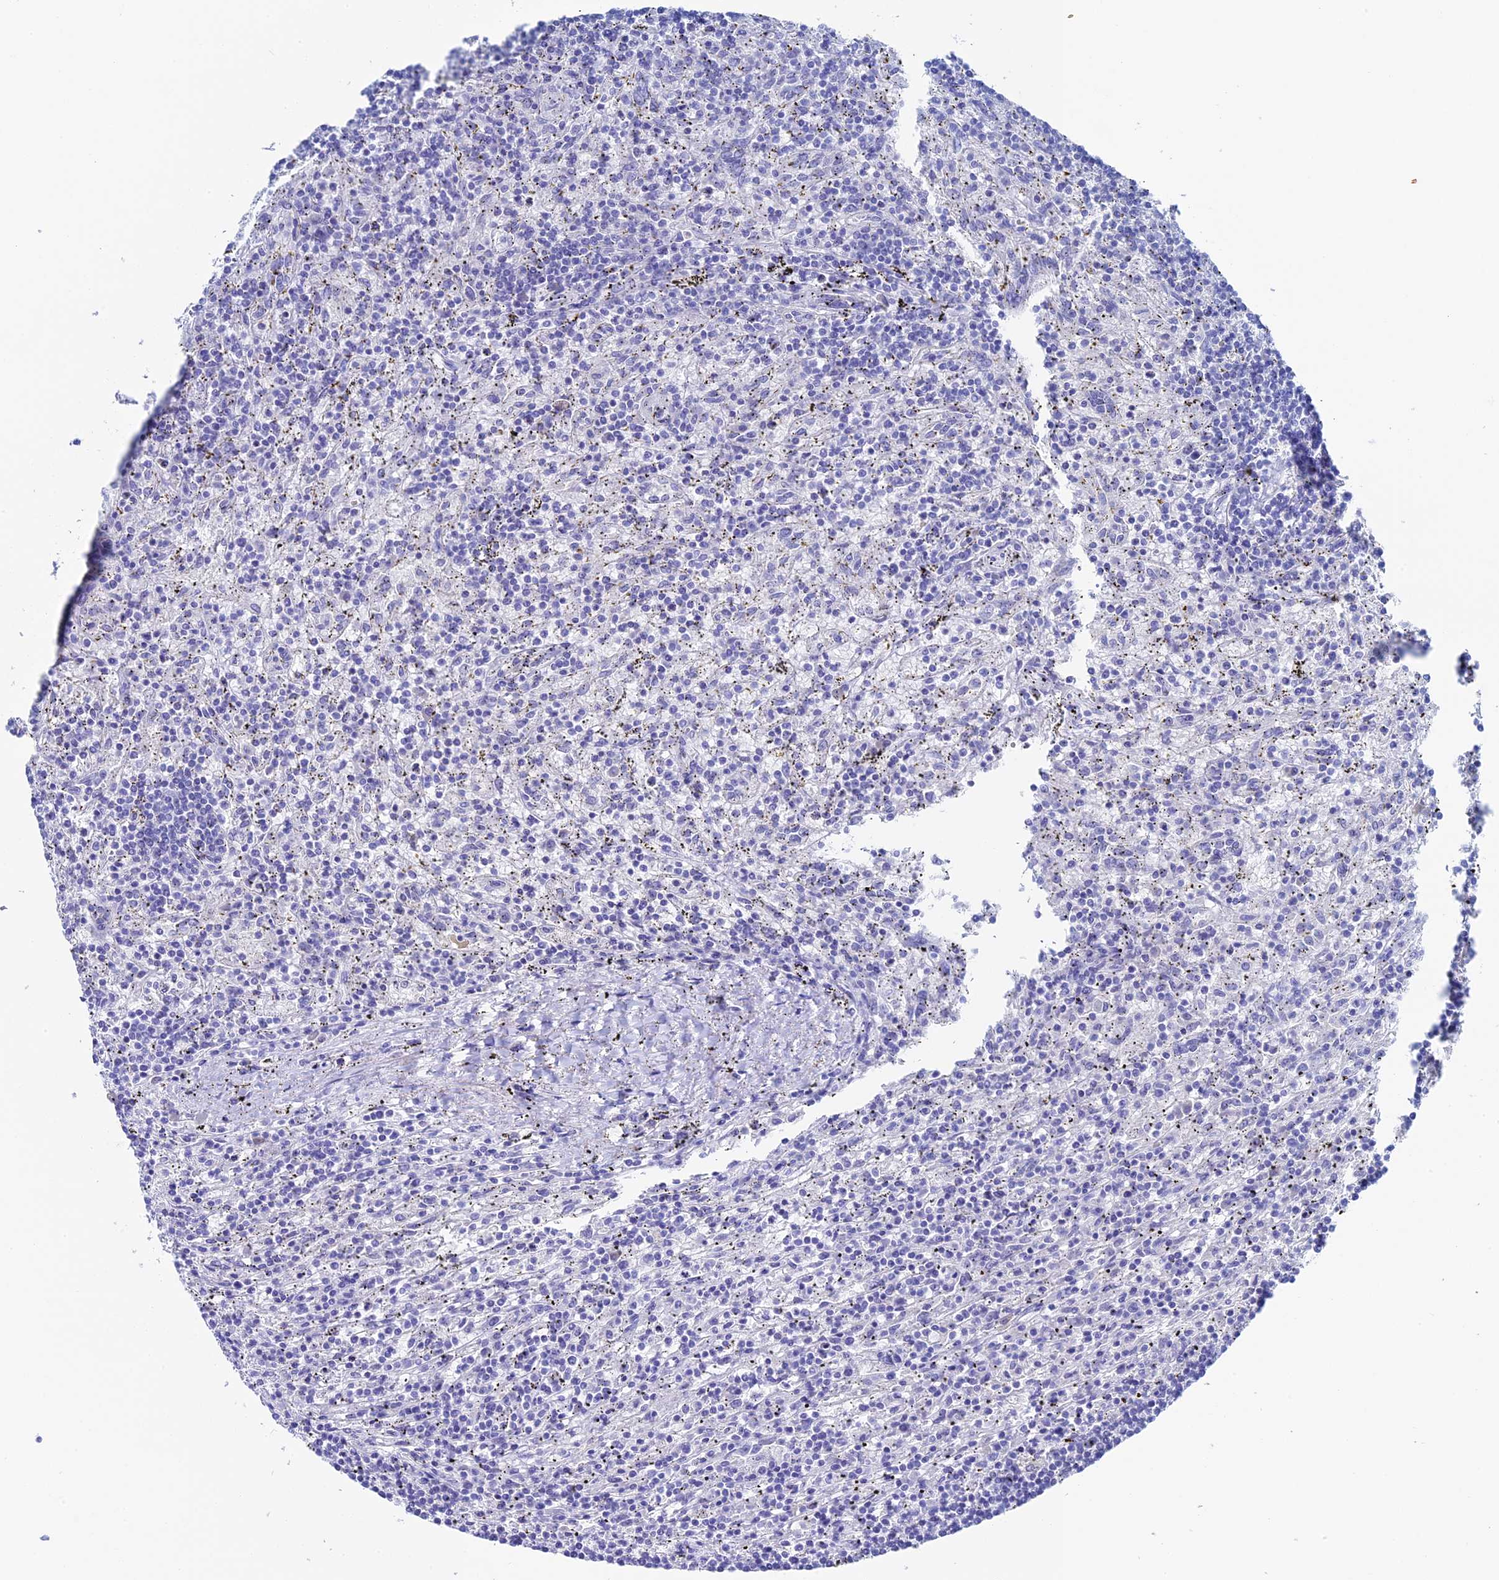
{"staining": {"intensity": "negative", "quantity": "none", "location": "none"}, "tissue": "lymphoma", "cell_type": "Tumor cells", "image_type": "cancer", "snomed": [{"axis": "morphology", "description": "Malignant lymphoma, non-Hodgkin's type, Low grade"}, {"axis": "topography", "description": "Spleen"}], "caption": "This is an immunohistochemistry micrograph of human lymphoma. There is no staining in tumor cells.", "gene": "UNC119", "patient": {"sex": "male", "age": 76}}